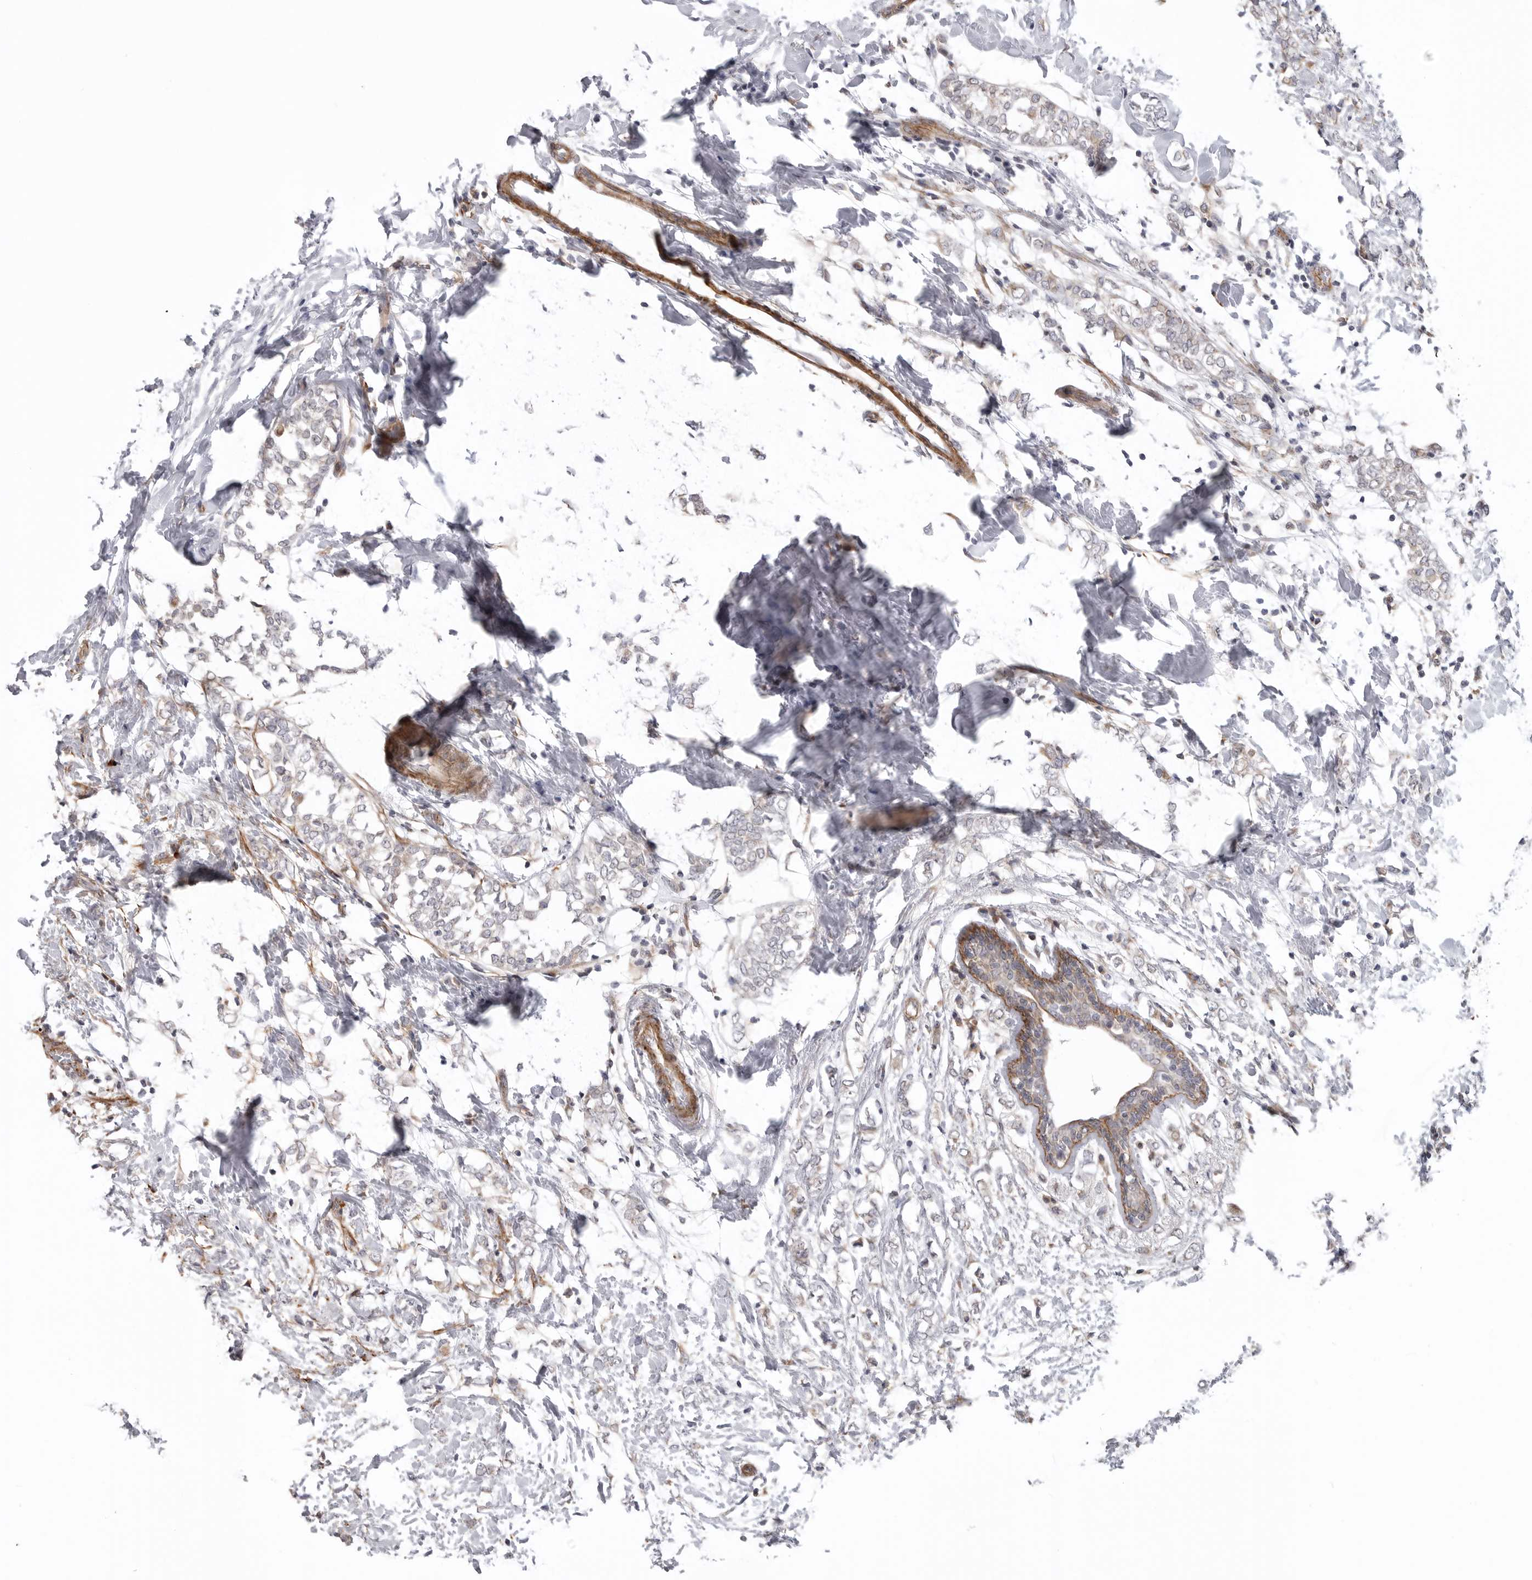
{"staining": {"intensity": "negative", "quantity": "none", "location": "none"}, "tissue": "breast cancer", "cell_type": "Tumor cells", "image_type": "cancer", "snomed": [{"axis": "morphology", "description": "Normal tissue, NOS"}, {"axis": "morphology", "description": "Lobular carcinoma"}, {"axis": "topography", "description": "Breast"}], "caption": "Tumor cells are negative for brown protein staining in breast lobular carcinoma. Nuclei are stained in blue.", "gene": "SCP2", "patient": {"sex": "female", "age": 47}}